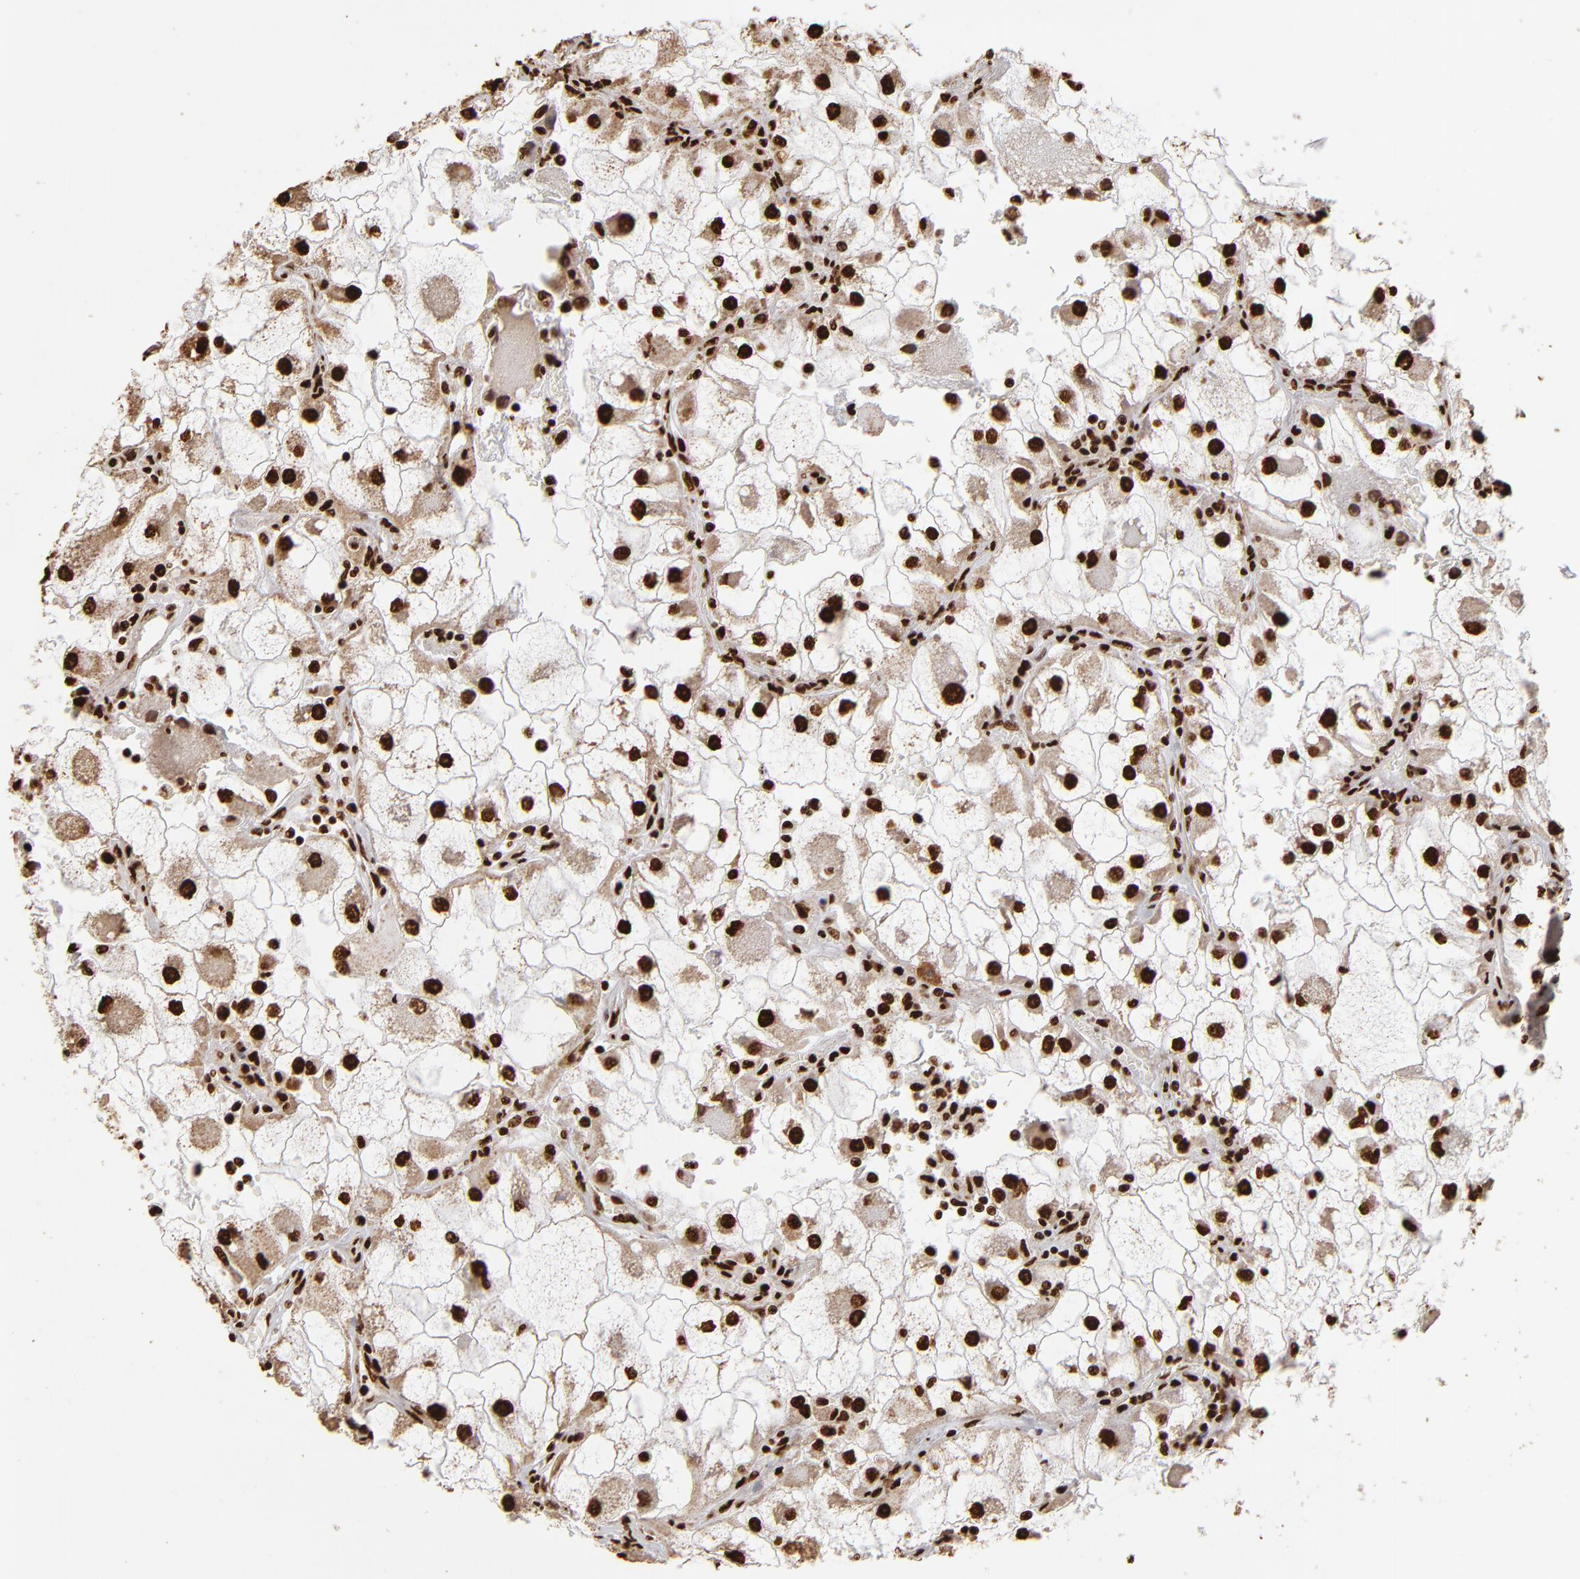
{"staining": {"intensity": "strong", "quantity": ">75%", "location": "nuclear"}, "tissue": "renal cancer", "cell_type": "Tumor cells", "image_type": "cancer", "snomed": [{"axis": "morphology", "description": "Adenocarcinoma, NOS"}, {"axis": "topography", "description": "Kidney"}], "caption": "Renal adenocarcinoma stained with IHC displays strong nuclear expression in about >75% of tumor cells. (IHC, brightfield microscopy, high magnification).", "gene": "ILF3", "patient": {"sex": "female", "age": 73}}